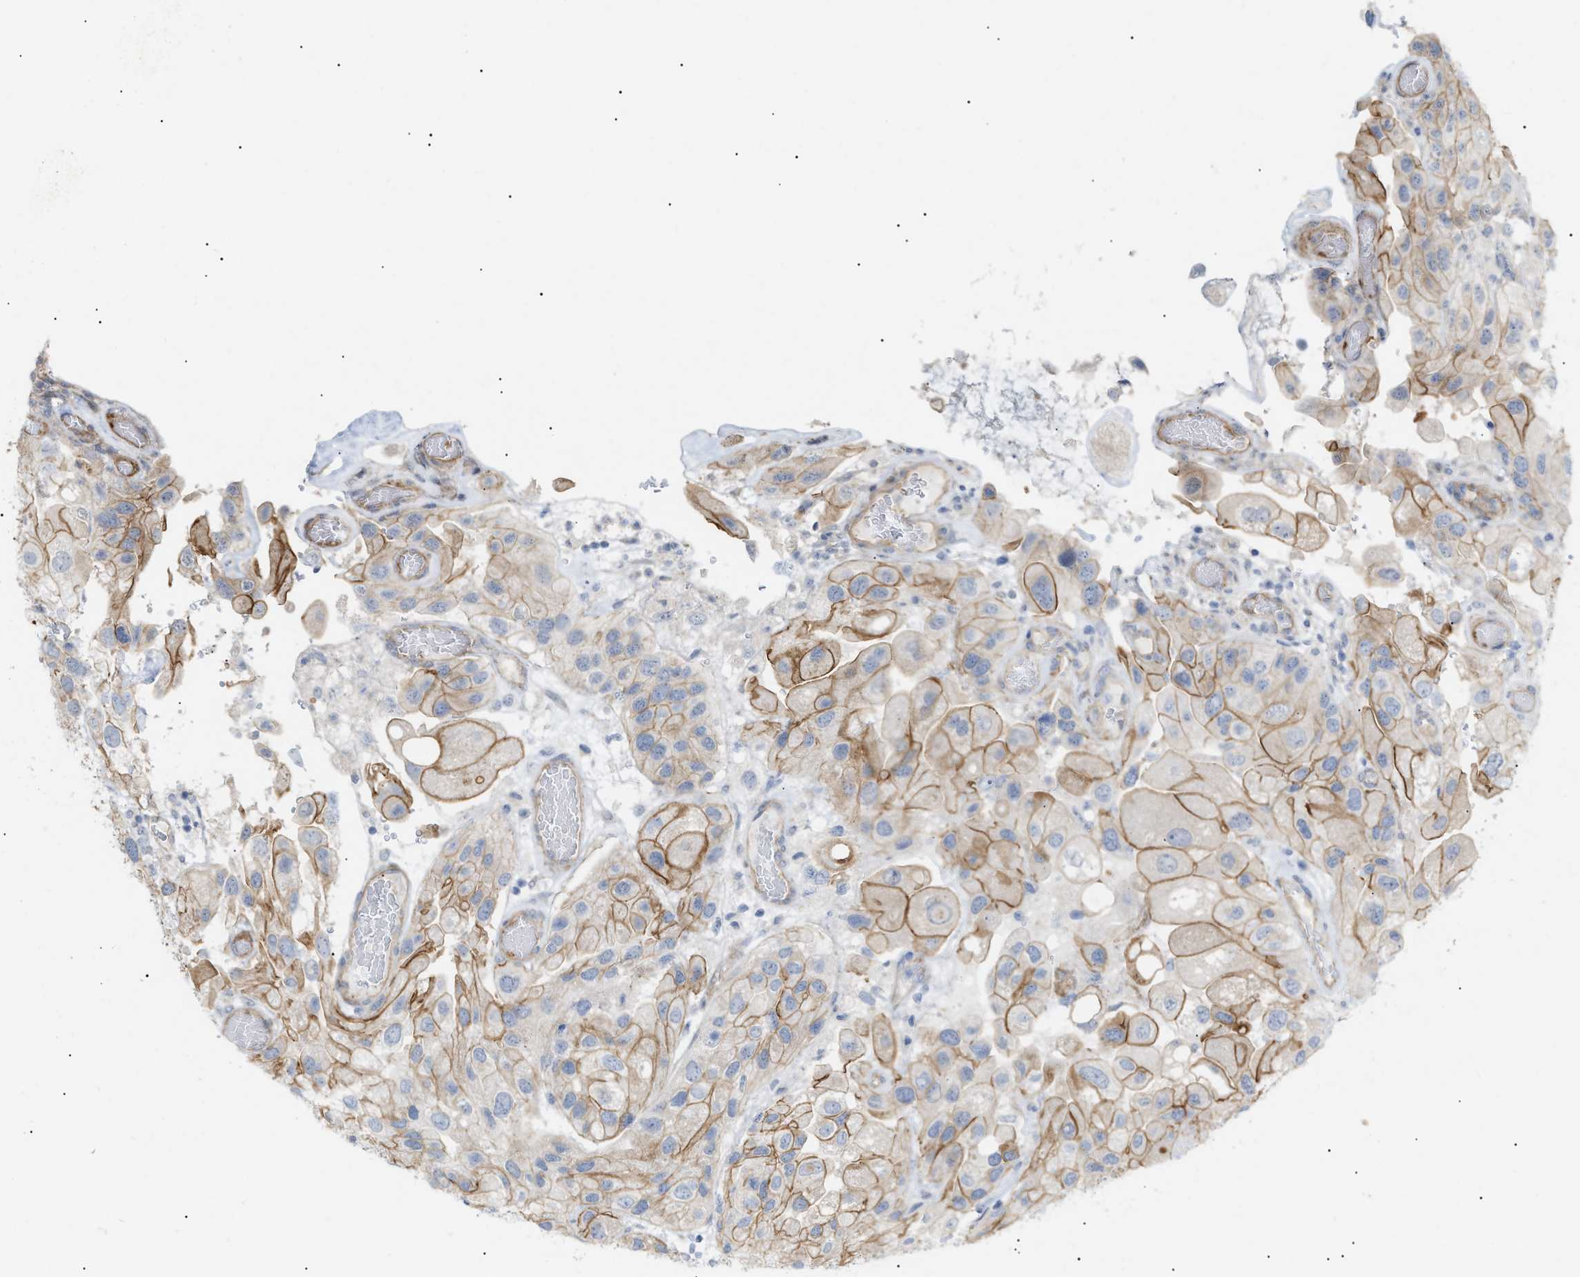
{"staining": {"intensity": "moderate", "quantity": "25%-75%", "location": "cytoplasmic/membranous"}, "tissue": "urothelial cancer", "cell_type": "Tumor cells", "image_type": "cancer", "snomed": [{"axis": "morphology", "description": "Urothelial carcinoma, High grade"}, {"axis": "topography", "description": "Urinary bladder"}], "caption": "Immunohistochemistry image of neoplastic tissue: urothelial cancer stained using immunohistochemistry (IHC) demonstrates medium levels of moderate protein expression localized specifically in the cytoplasmic/membranous of tumor cells, appearing as a cytoplasmic/membranous brown color.", "gene": "ZFHX2", "patient": {"sex": "female", "age": 64}}